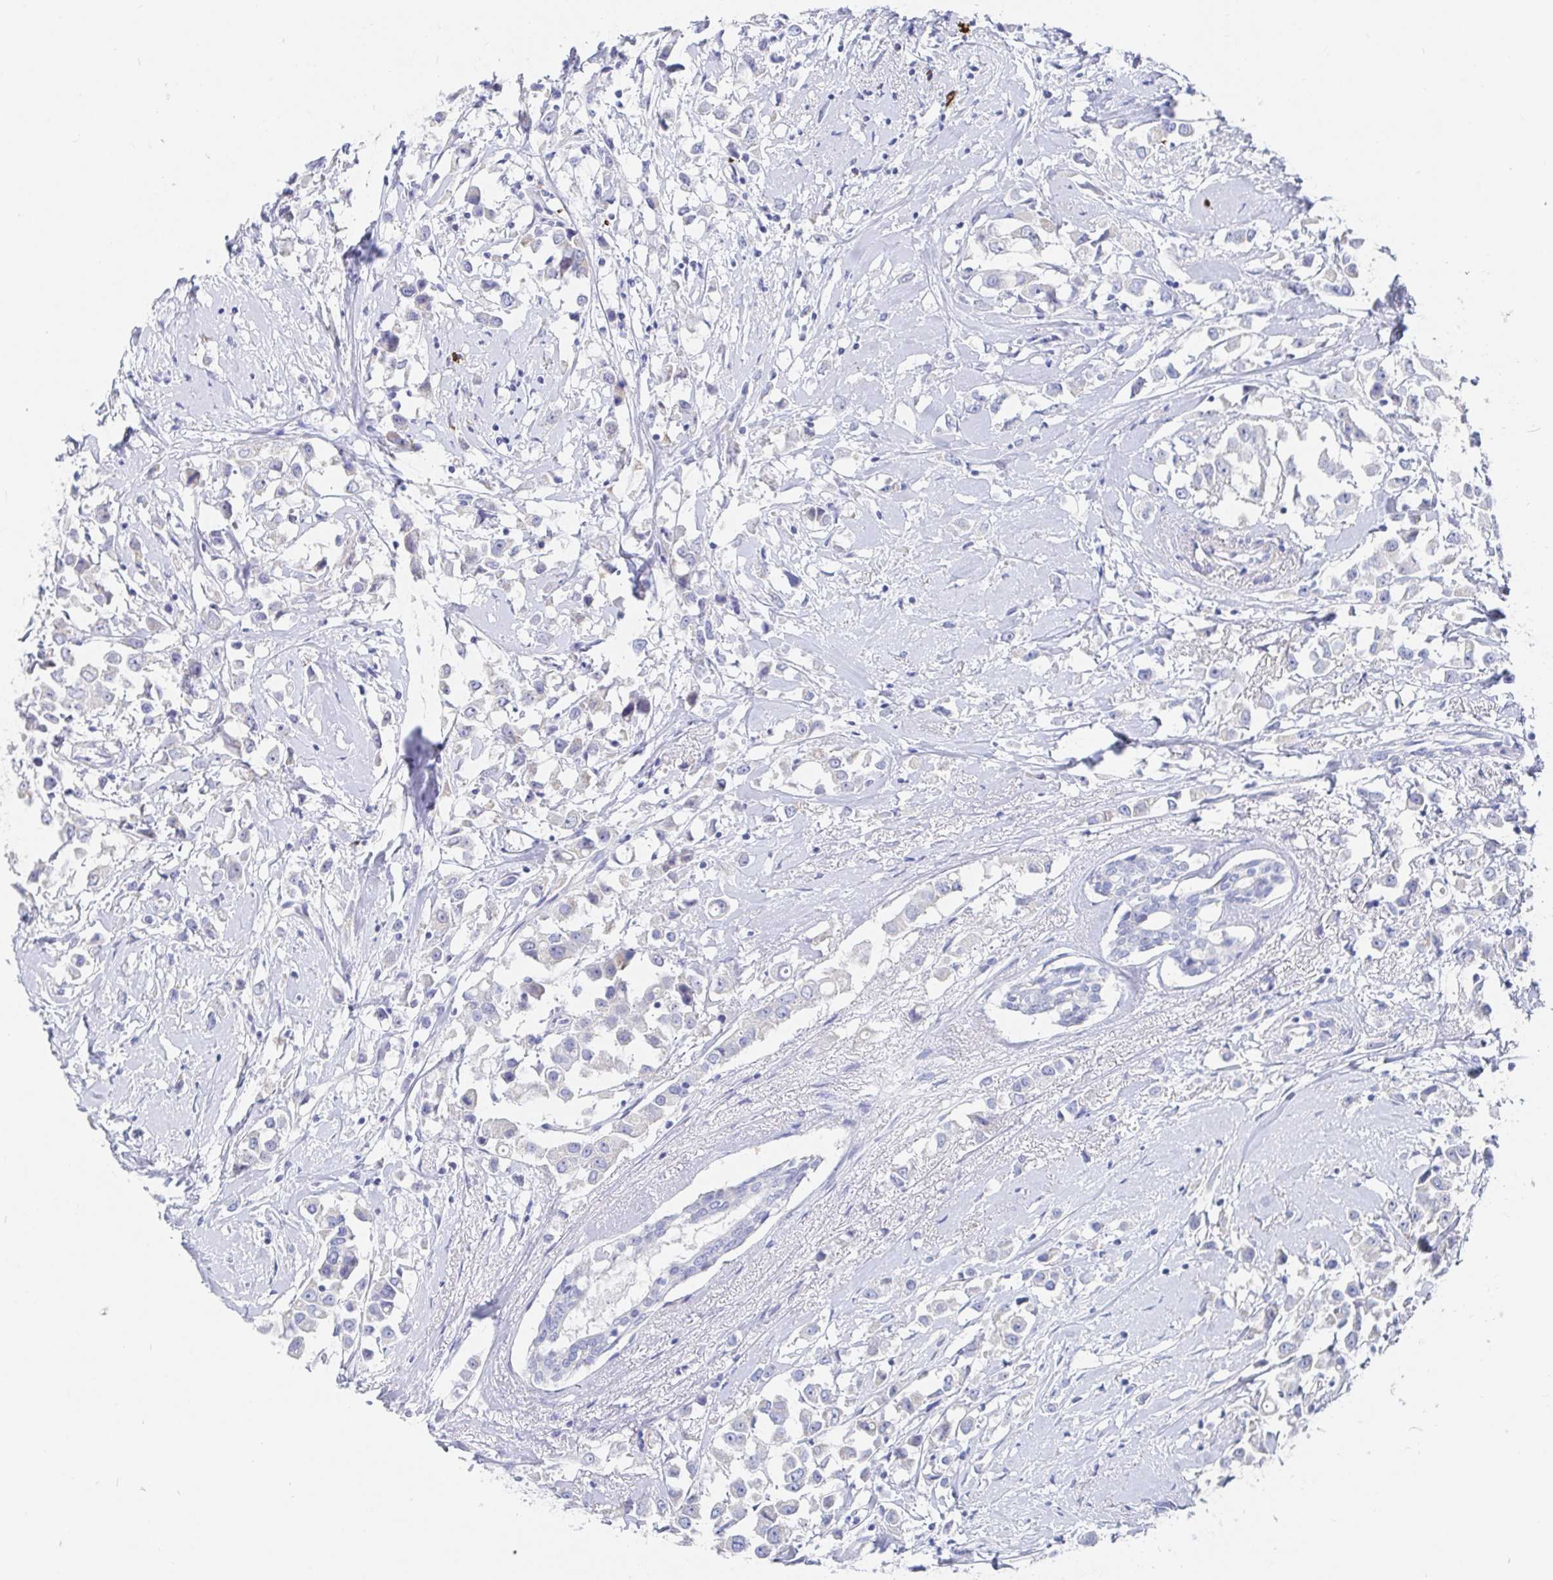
{"staining": {"intensity": "negative", "quantity": "none", "location": "none"}, "tissue": "breast cancer", "cell_type": "Tumor cells", "image_type": "cancer", "snomed": [{"axis": "morphology", "description": "Duct carcinoma"}, {"axis": "topography", "description": "Breast"}], "caption": "Histopathology image shows no significant protein positivity in tumor cells of breast cancer (infiltrating ductal carcinoma). The staining was performed using DAB to visualize the protein expression in brown, while the nuclei were stained in blue with hematoxylin (Magnification: 20x).", "gene": "PACSIN1", "patient": {"sex": "female", "age": 61}}